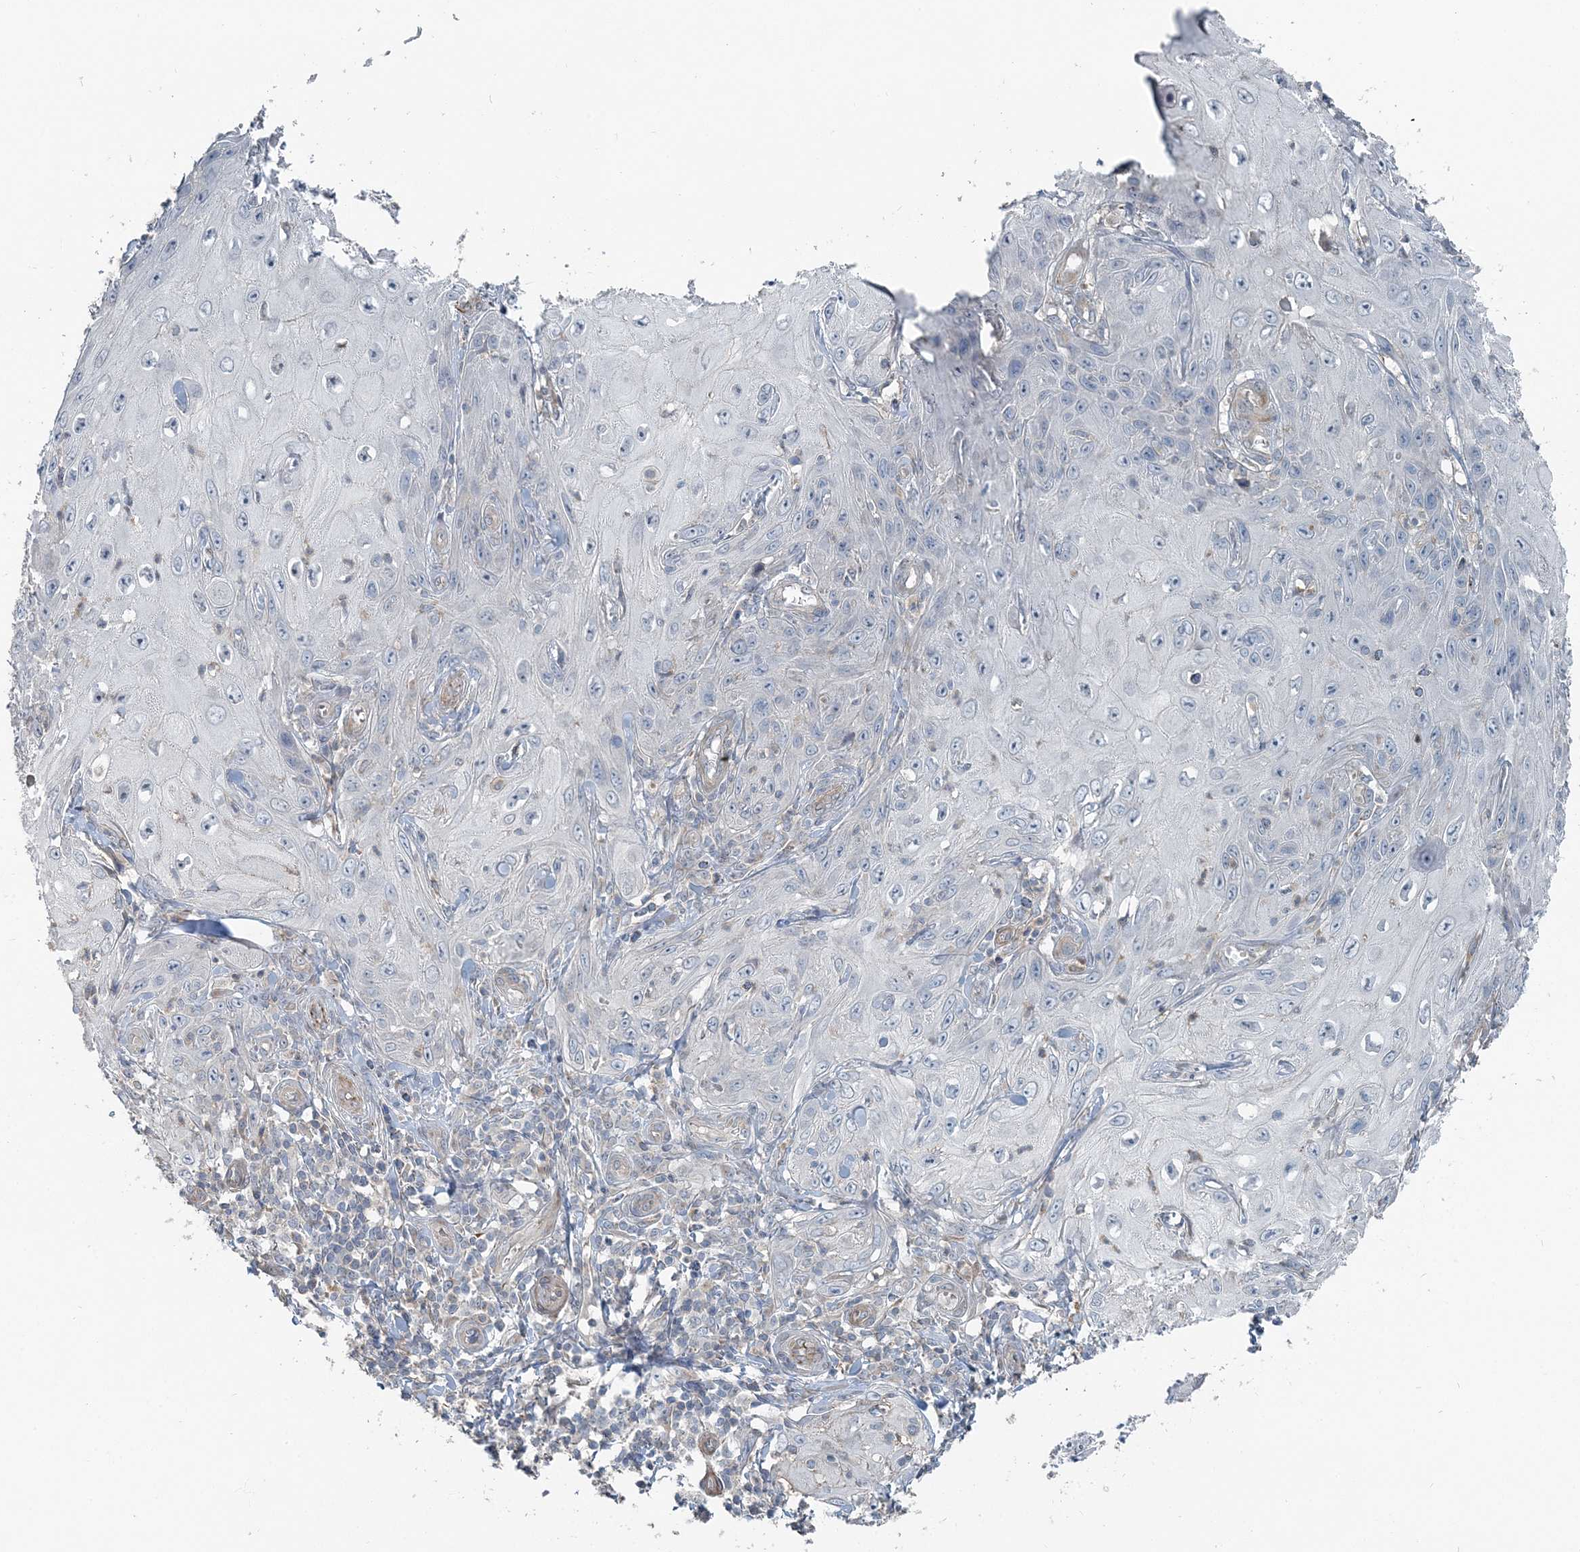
{"staining": {"intensity": "negative", "quantity": "none", "location": "none"}, "tissue": "skin cancer", "cell_type": "Tumor cells", "image_type": "cancer", "snomed": [{"axis": "morphology", "description": "Squamous cell carcinoma, NOS"}, {"axis": "topography", "description": "Skin"}], "caption": "This is an immunohistochemistry (IHC) micrograph of human skin cancer. There is no positivity in tumor cells.", "gene": "FBXL17", "patient": {"sex": "female", "age": 73}}